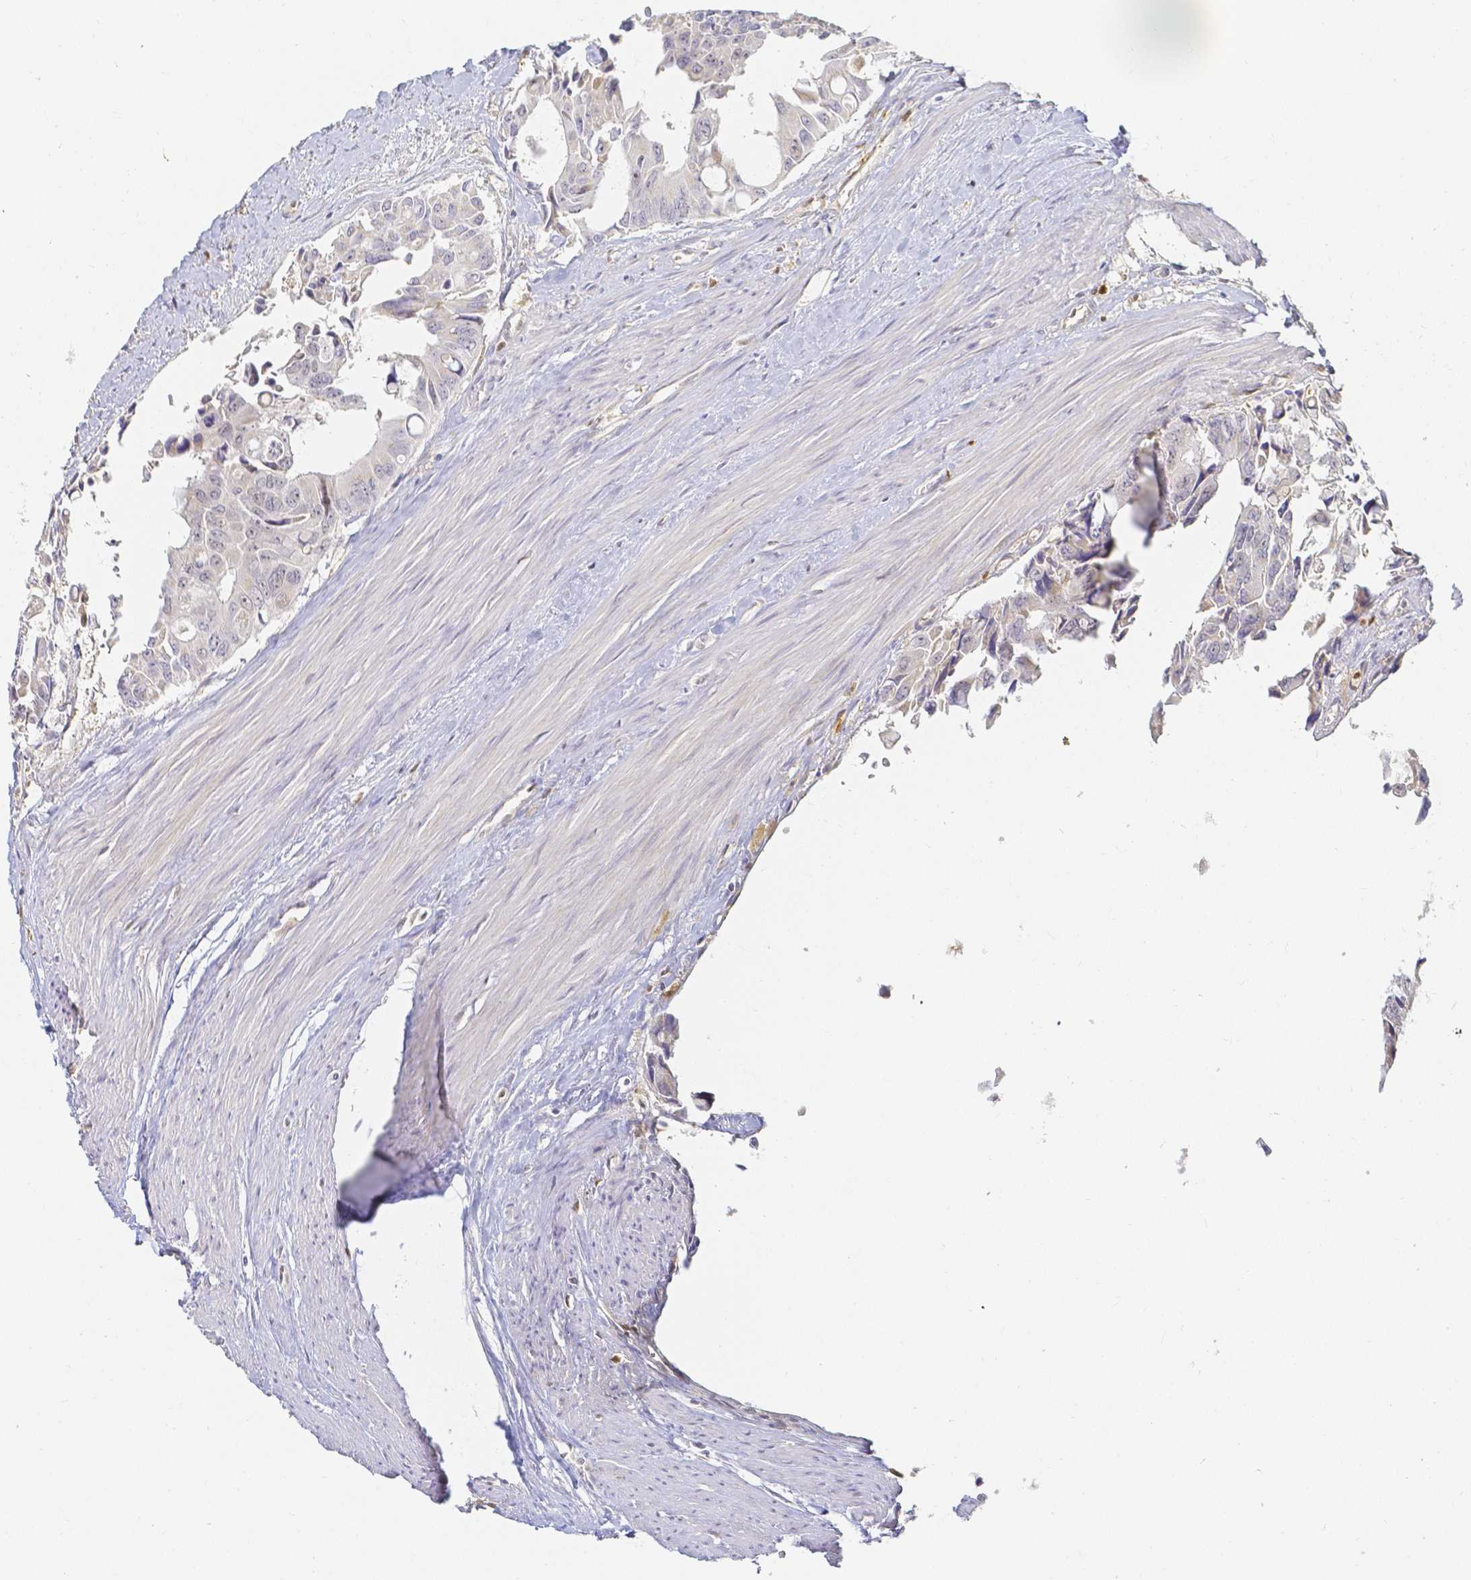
{"staining": {"intensity": "negative", "quantity": "none", "location": "none"}, "tissue": "colorectal cancer", "cell_type": "Tumor cells", "image_type": "cancer", "snomed": [{"axis": "morphology", "description": "Adenocarcinoma, NOS"}, {"axis": "topography", "description": "Rectum"}], "caption": "High power microscopy histopathology image of an IHC micrograph of adenocarcinoma (colorectal), revealing no significant positivity in tumor cells.", "gene": "KCNH1", "patient": {"sex": "male", "age": 76}}